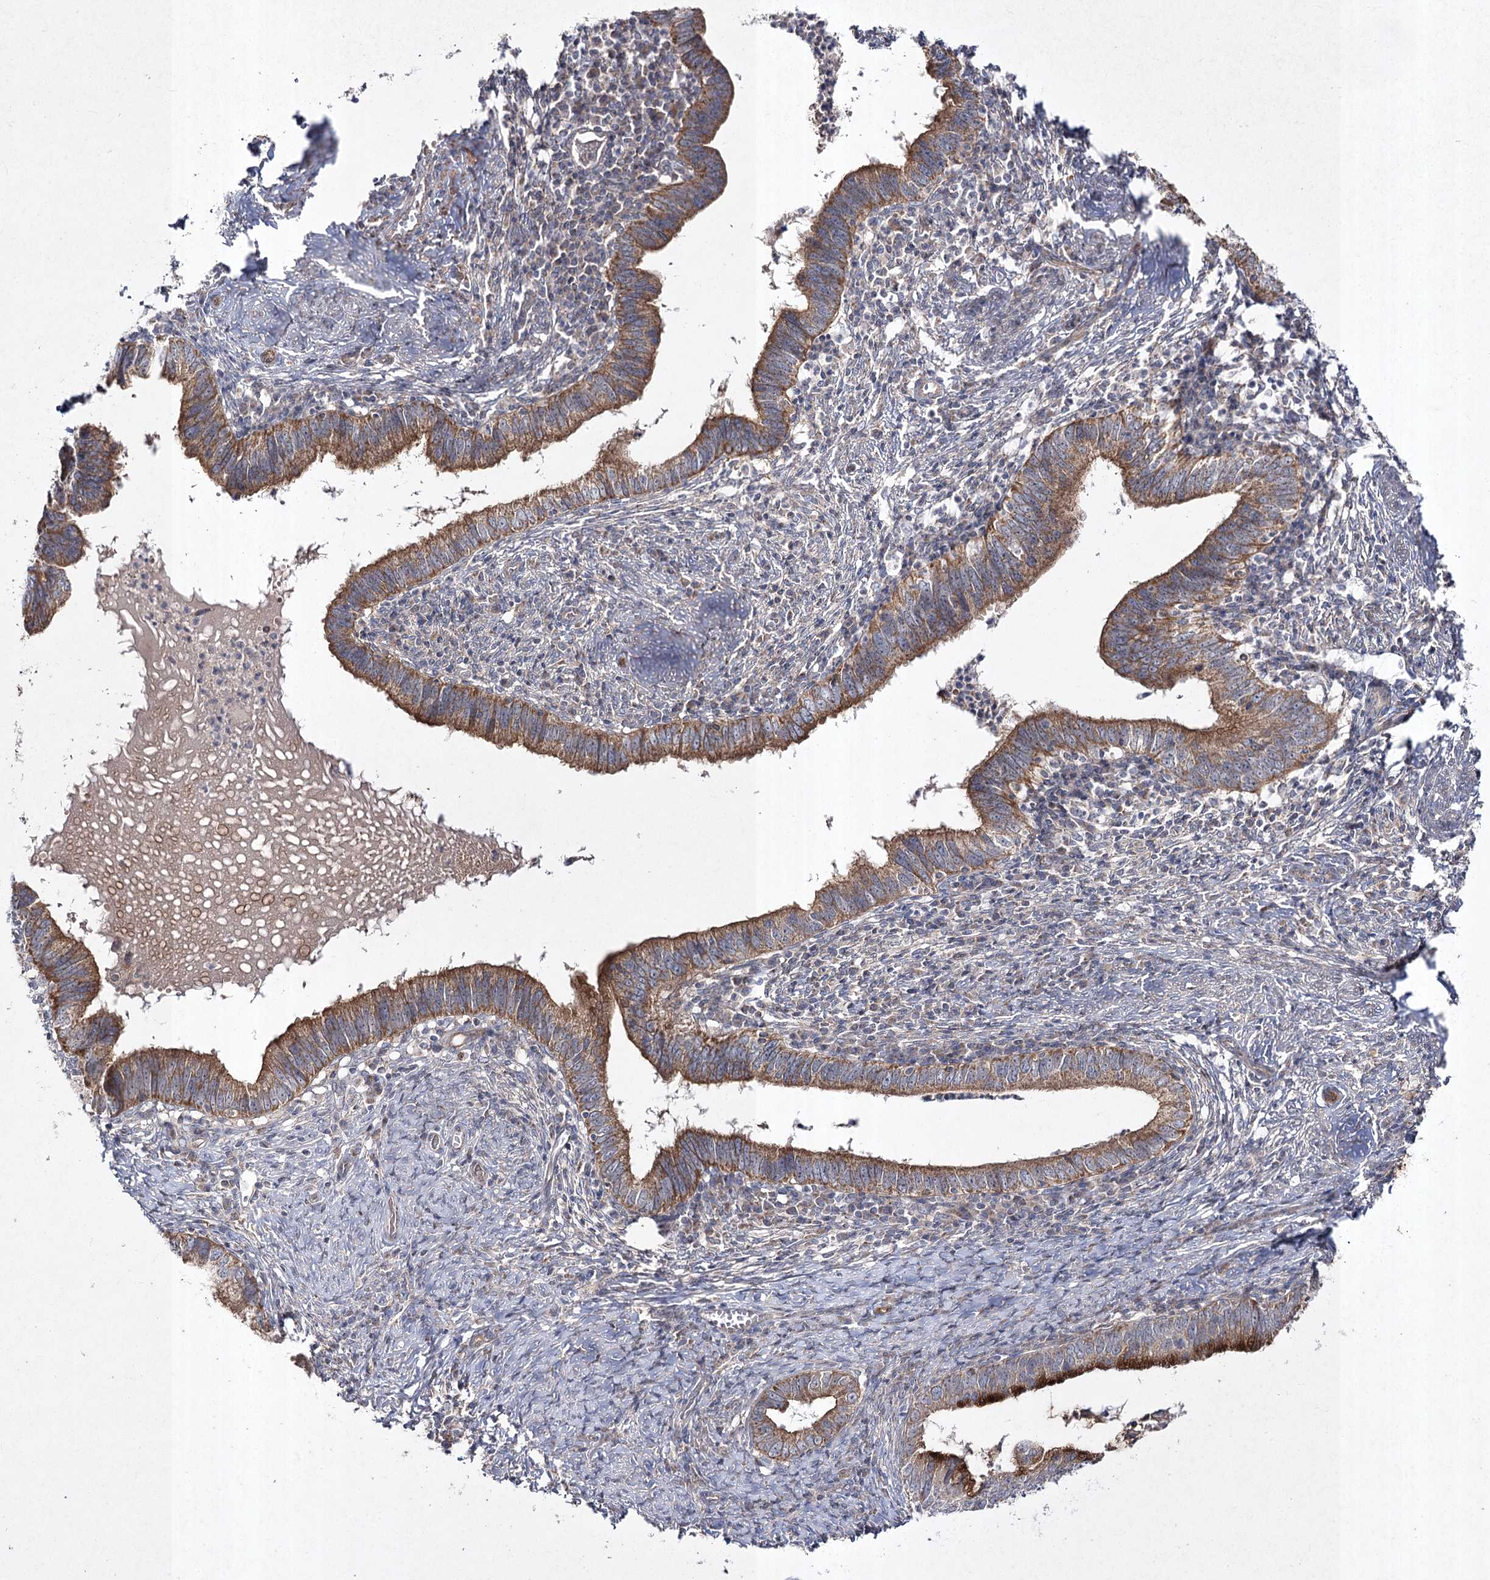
{"staining": {"intensity": "strong", "quantity": ">75%", "location": "cytoplasmic/membranous"}, "tissue": "cervical cancer", "cell_type": "Tumor cells", "image_type": "cancer", "snomed": [{"axis": "morphology", "description": "Adenocarcinoma, NOS"}, {"axis": "topography", "description": "Cervix"}], "caption": "DAB (3,3'-diaminobenzidine) immunohistochemical staining of human cervical adenocarcinoma demonstrates strong cytoplasmic/membranous protein staining in about >75% of tumor cells.", "gene": "FANCL", "patient": {"sex": "female", "age": 36}}